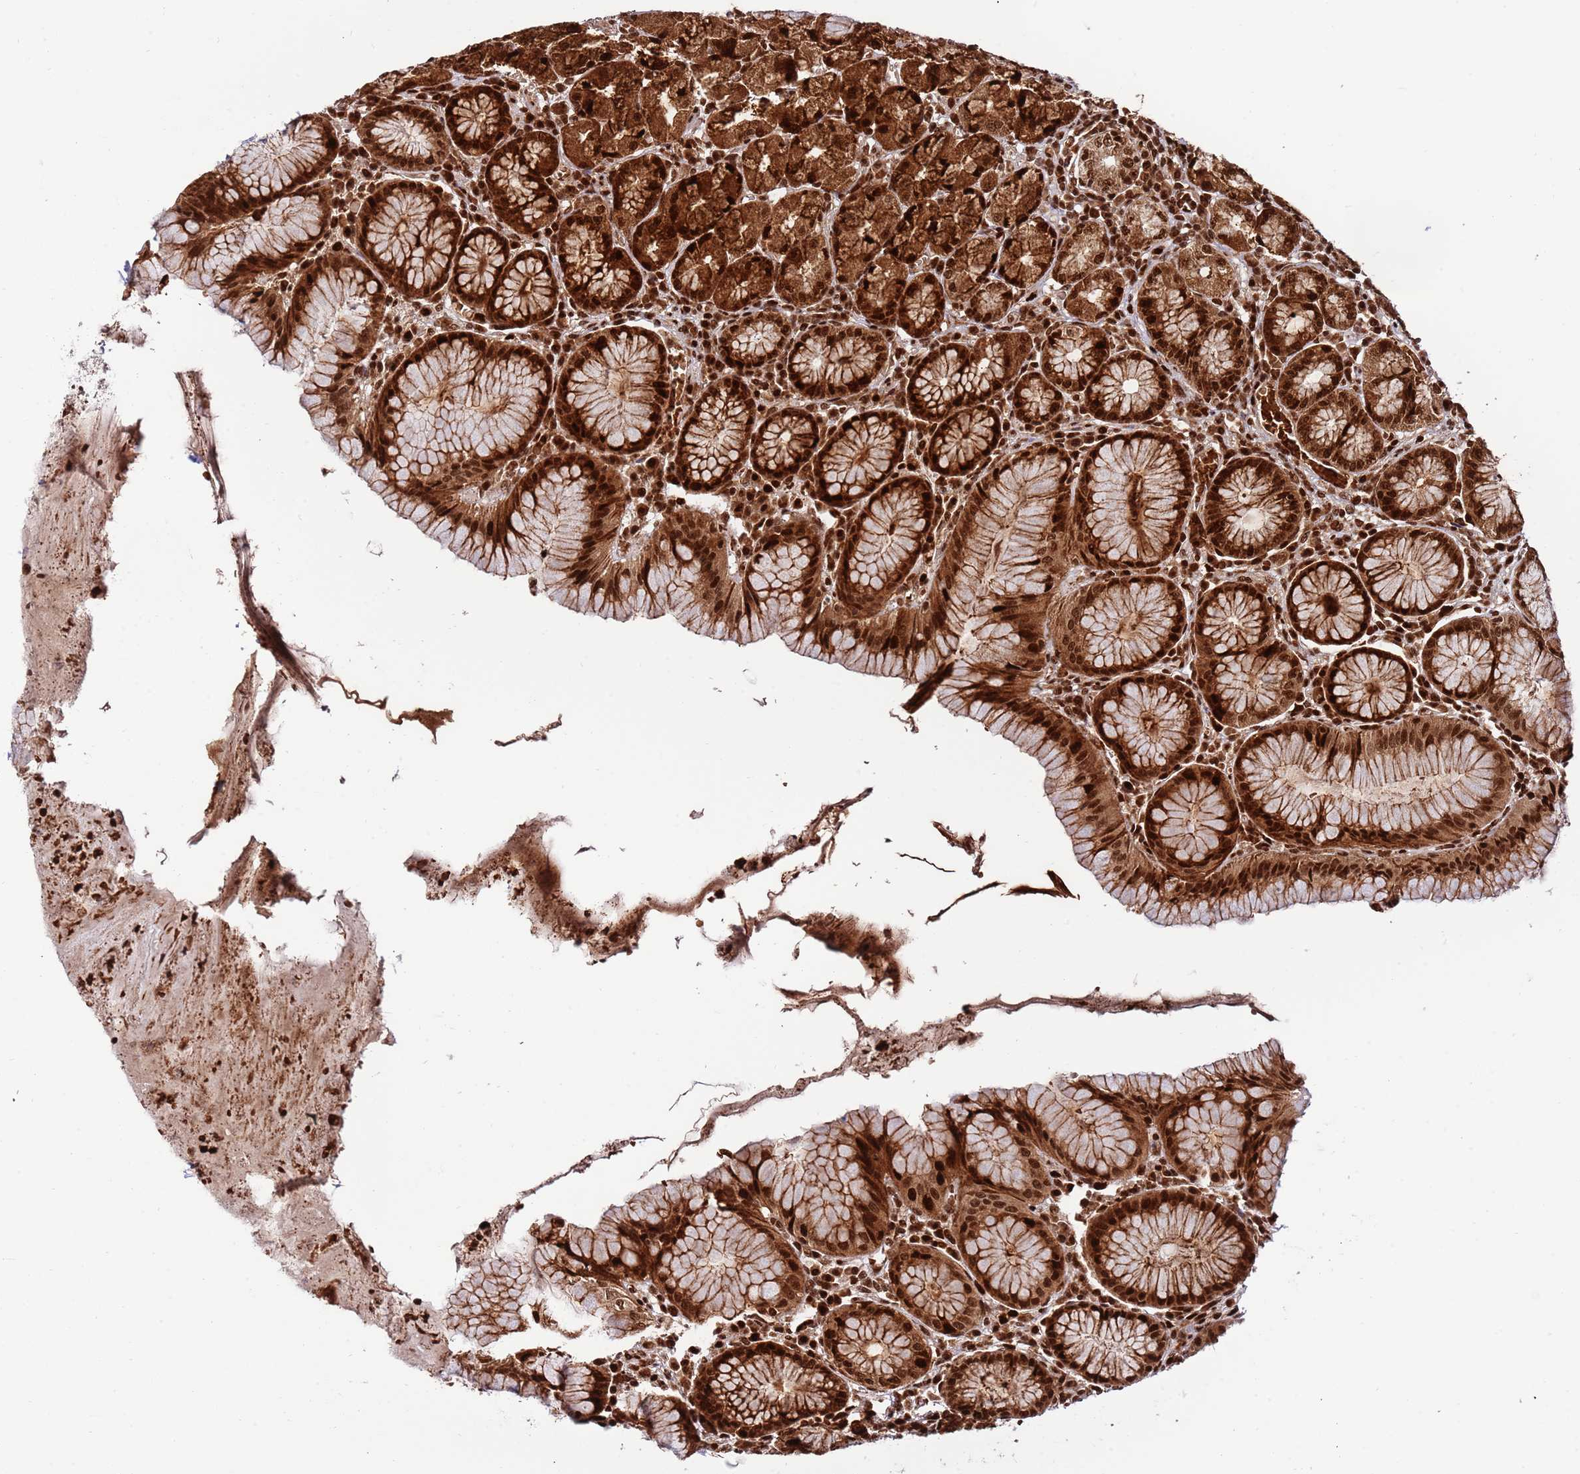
{"staining": {"intensity": "strong", "quantity": ">75%", "location": "cytoplasmic/membranous,nuclear"}, "tissue": "stomach", "cell_type": "Glandular cells", "image_type": "normal", "snomed": [{"axis": "morphology", "description": "Normal tissue, NOS"}, {"axis": "topography", "description": "Stomach"}], "caption": "Immunohistochemistry micrograph of normal stomach: stomach stained using immunohistochemistry demonstrates high levels of strong protein expression localized specifically in the cytoplasmic/membranous,nuclear of glandular cells, appearing as a cytoplasmic/membranous,nuclear brown color.", "gene": "RIF1", "patient": {"sex": "male", "age": 55}}